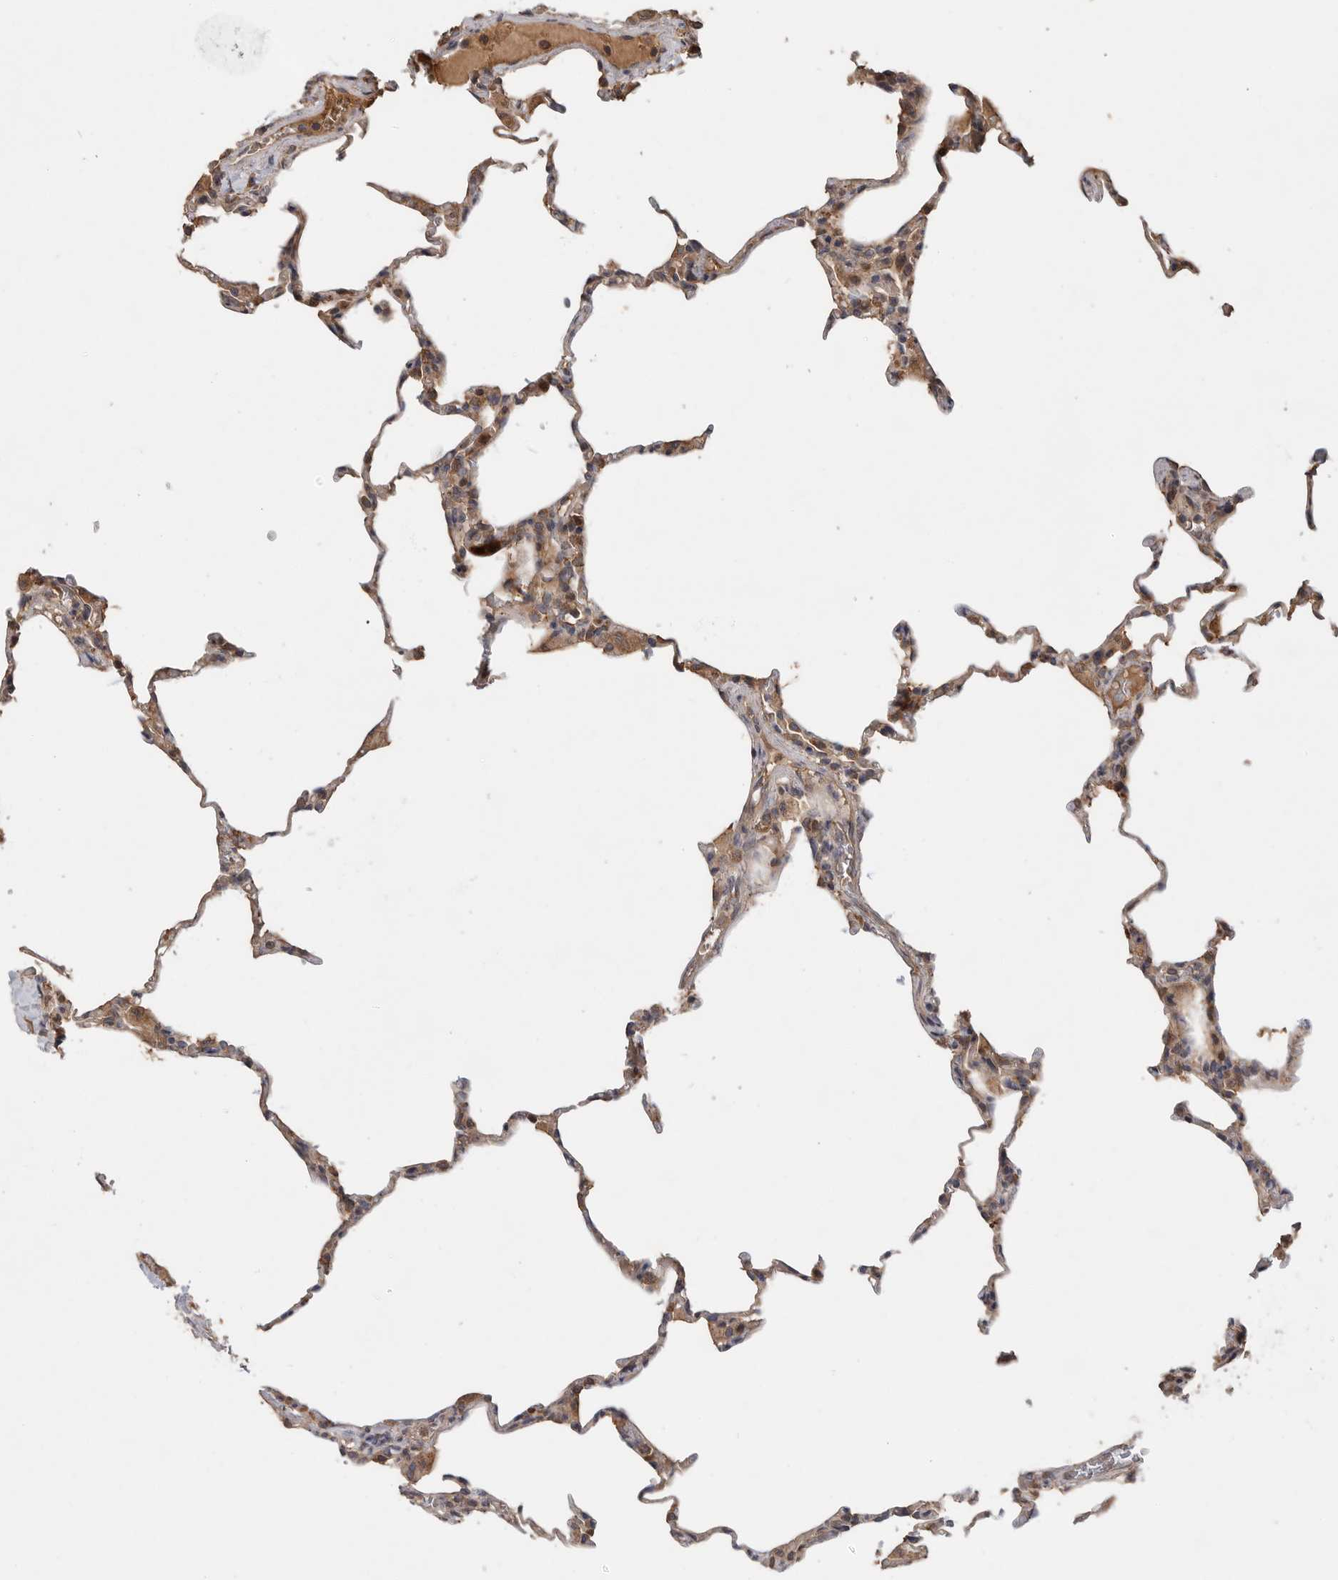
{"staining": {"intensity": "weak", "quantity": "25%-75%", "location": "cytoplasmic/membranous"}, "tissue": "lung", "cell_type": "Alveolar cells", "image_type": "normal", "snomed": [{"axis": "morphology", "description": "Normal tissue, NOS"}, {"axis": "topography", "description": "Lung"}], "caption": "A brown stain shows weak cytoplasmic/membranous staining of a protein in alveolar cells of benign human lung. (DAB (3,3'-diaminobenzidine) = brown stain, brightfield microscopy at high magnification).", "gene": "VN1R4", "patient": {"sex": "male", "age": 20}}